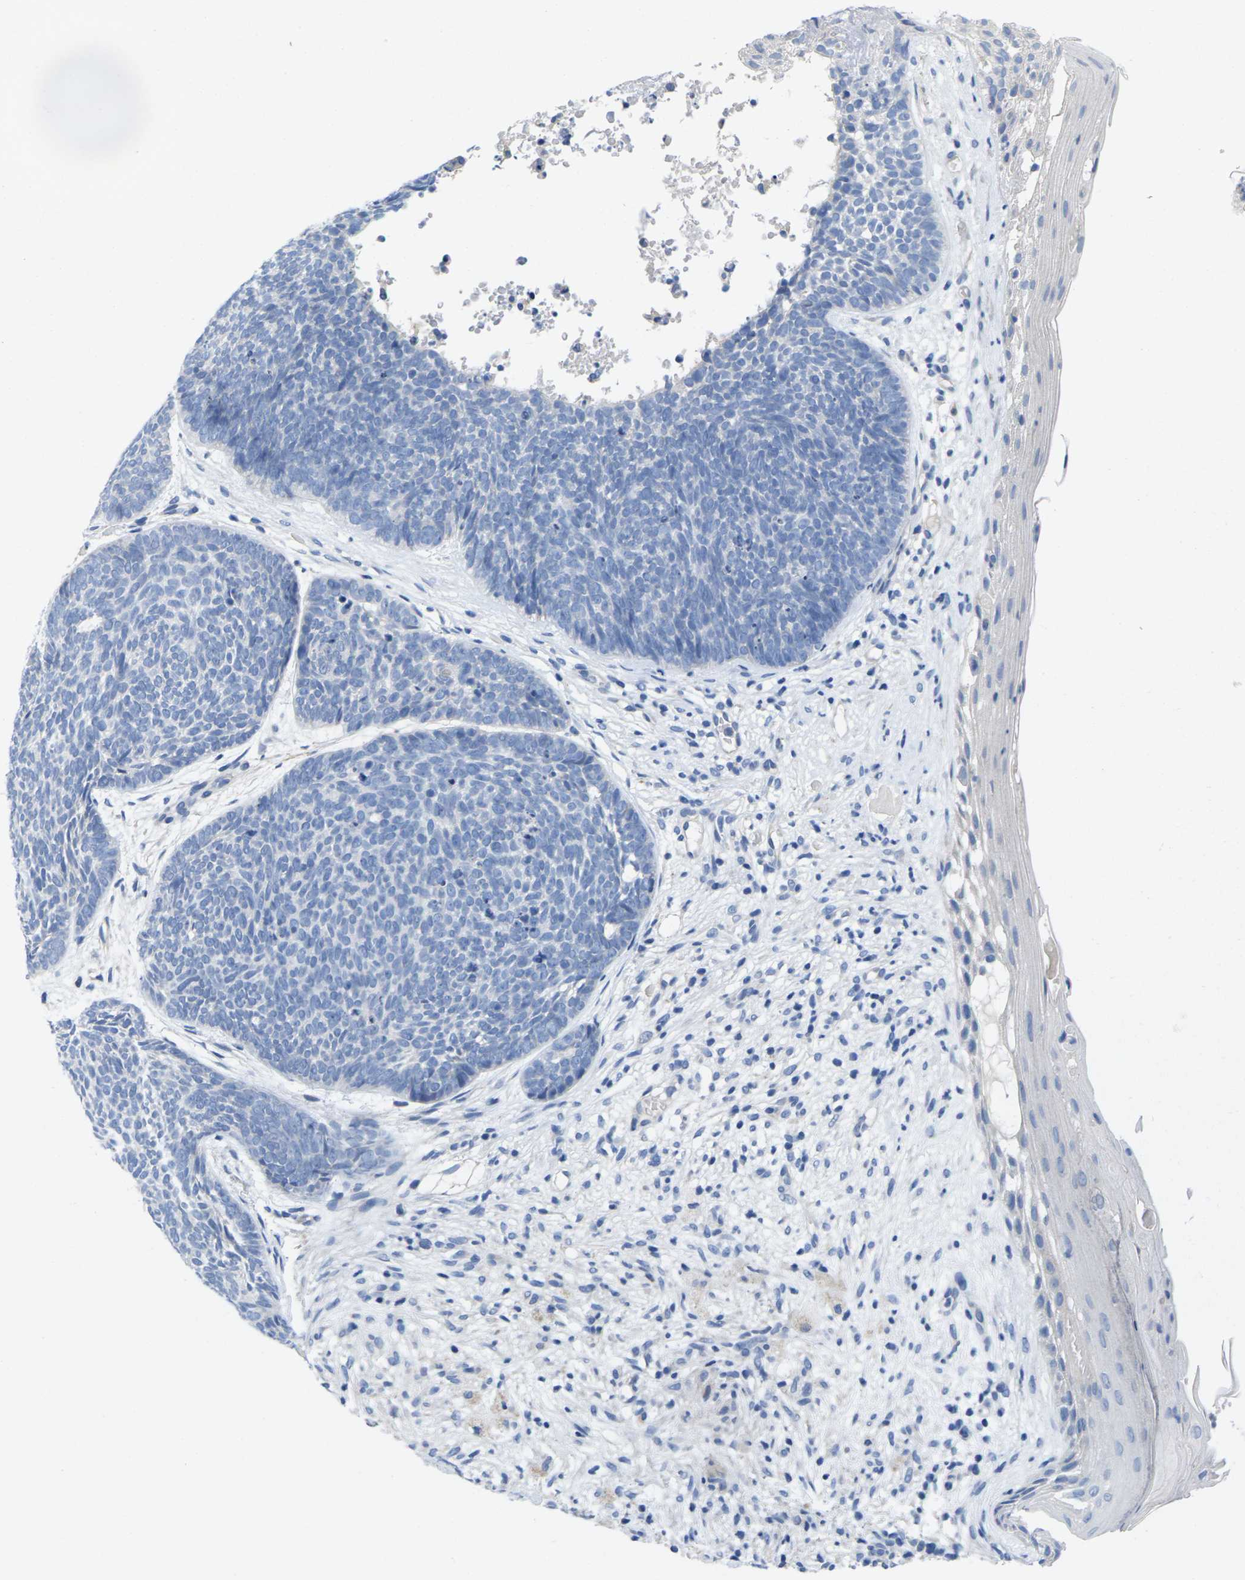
{"staining": {"intensity": "negative", "quantity": "none", "location": "none"}, "tissue": "skin cancer", "cell_type": "Tumor cells", "image_type": "cancer", "snomed": [{"axis": "morphology", "description": "Basal cell carcinoma"}, {"axis": "topography", "description": "Skin"}], "caption": "A high-resolution photomicrograph shows immunohistochemistry (IHC) staining of basal cell carcinoma (skin), which reveals no significant expression in tumor cells. (Stains: DAB IHC with hematoxylin counter stain, Microscopy: brightfield microscopy at high magnification).", "gene": "TNNI3", "patient": {"sex": "female", "age": 70}}